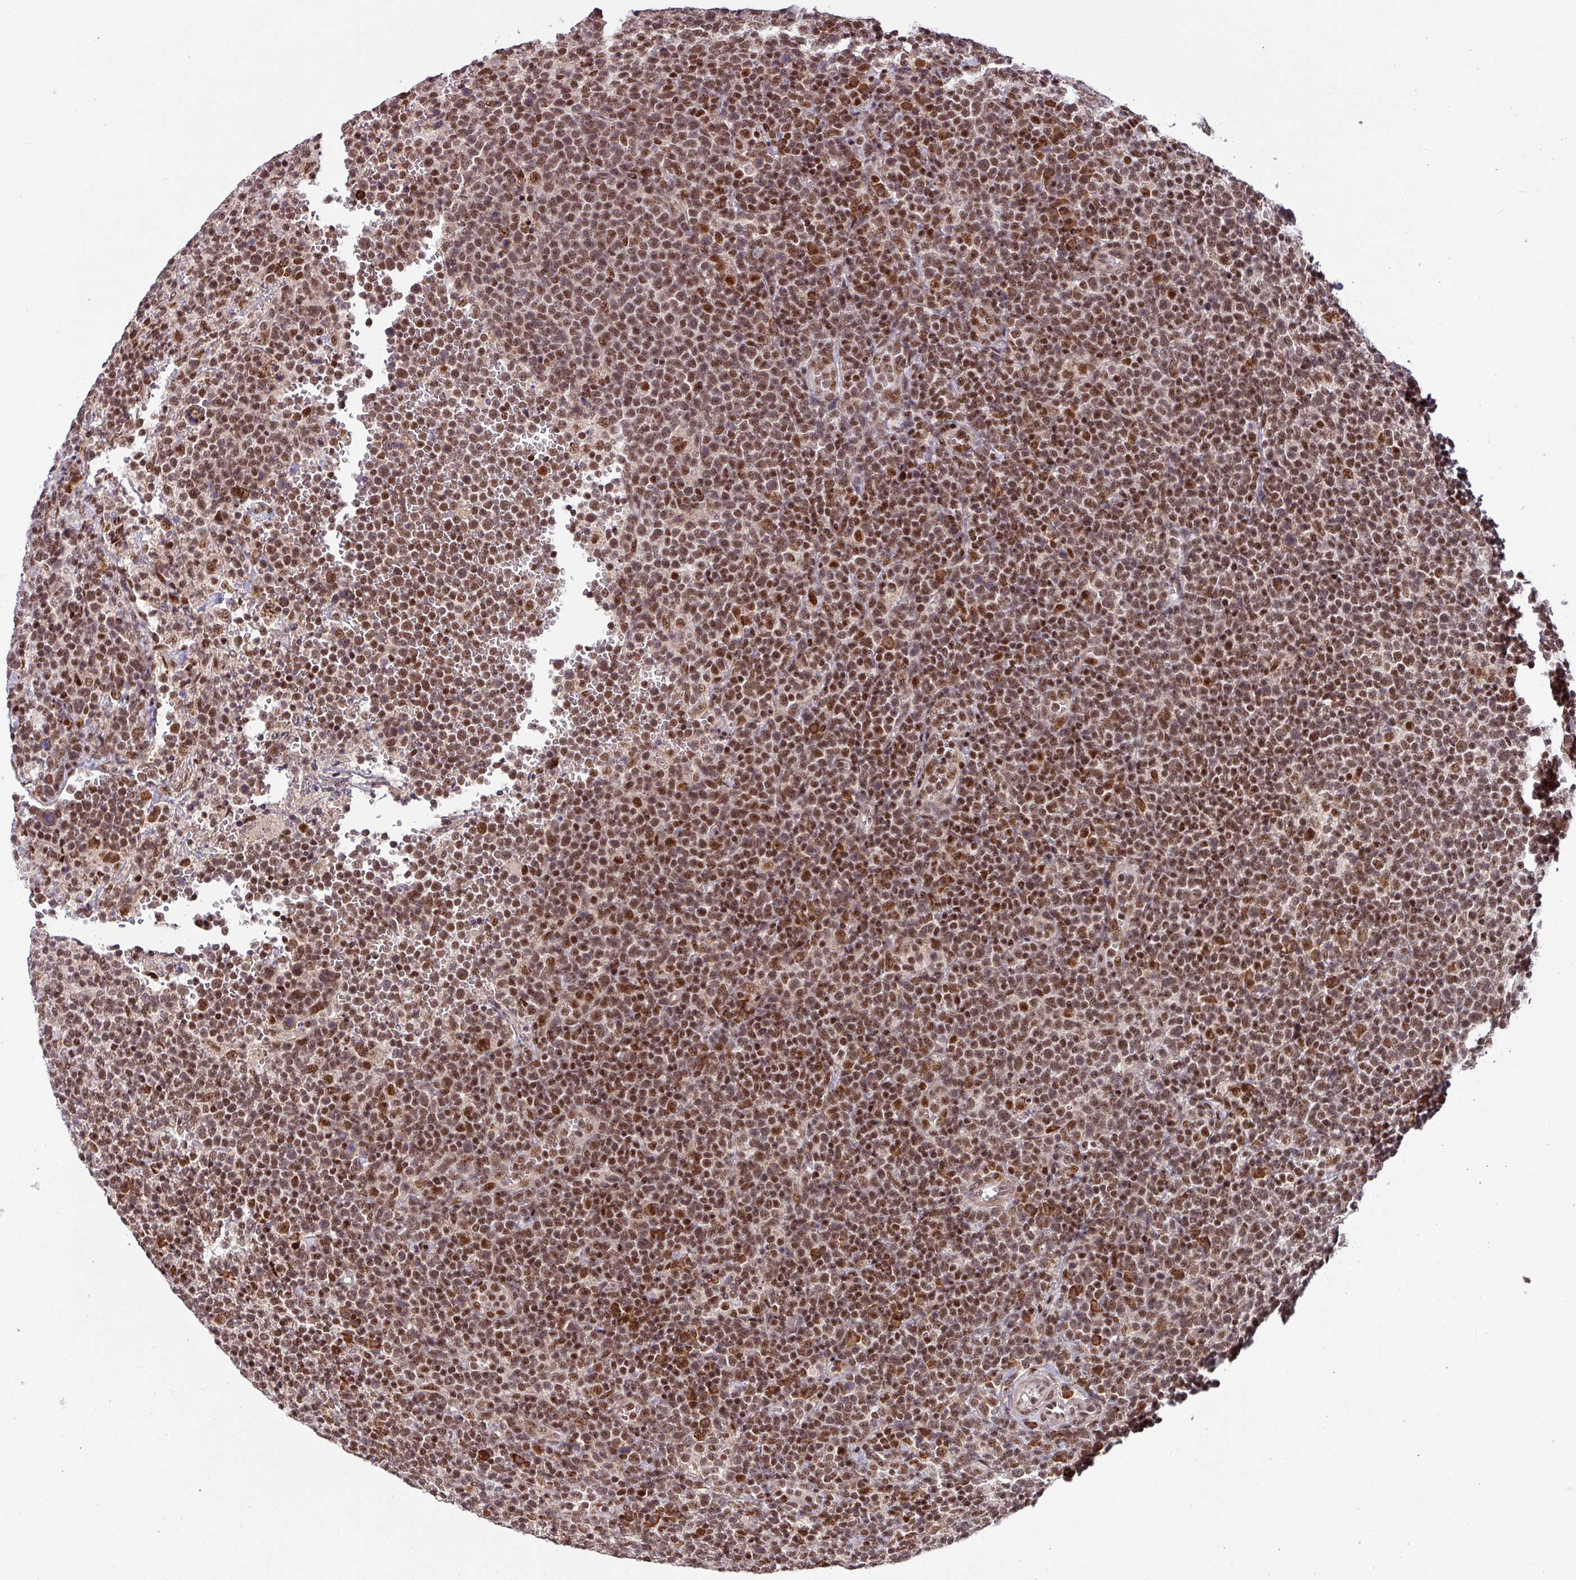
{"staining": {"intensity": "strong", "quantity": ">75%", "location": "nuclear"}, "tissue": "lymphoma", "cell_type": "Tumor cells", "image_type": "cancer", "snomed": [{"axis": "morphology", "description": "Malignant lymphoma, non-Hodgkin's type, High grade"}, {"axis": "topography", "description": "Lymph node"}], "caption": "High-grade malignant lymphoma, non-Hodgkin's type stained with a protein marker displays strong staining in tumor cells.", "gene": "PHF23", "patient": {"sex": "male", "age": 61}}